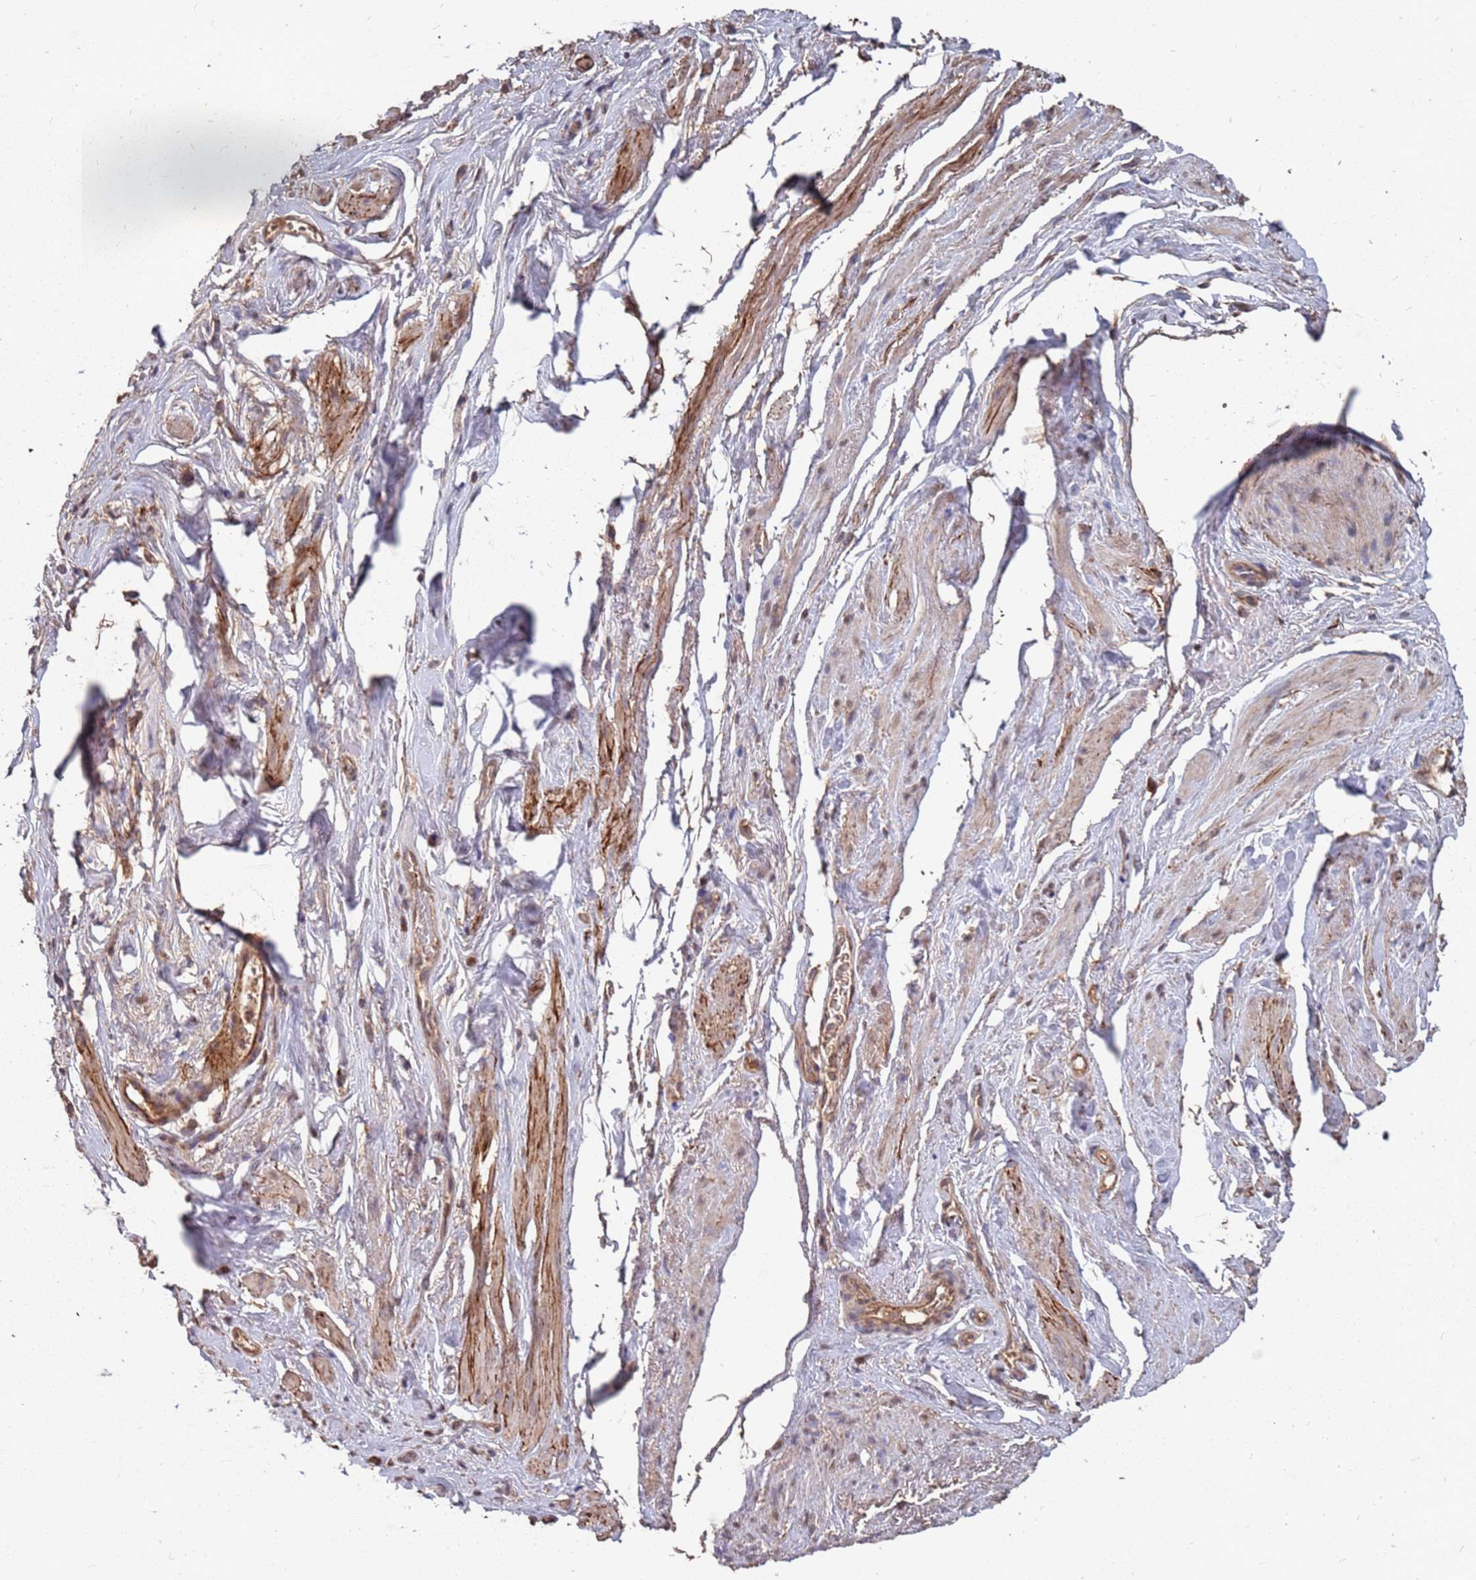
{"staining": {"intensity": "moderate", "quantity": "<25%", "location": "cytoplasmic/membranous"}, "tissue": "smooth muscle", "cell_type": "Smooth muscle cells", "image_type": "normal", "snomed": [{"axis": "morphology", "description": "Normal tissue, NOS"}, {"axis": "topography", "description": "Smooth muscle"}, {"axis": "topography", "description": "Peripheral nerve tissue"}], "caption": "Brown immunohistochemical staining in normal human smooth muscle exhibits moderate cytoplasmic/membranous staining in about <25% of smooth muscle cells. Nuclei are stained in blue.", "gene": "PRORP", "patient": {"sex": "male", "age": 69}}